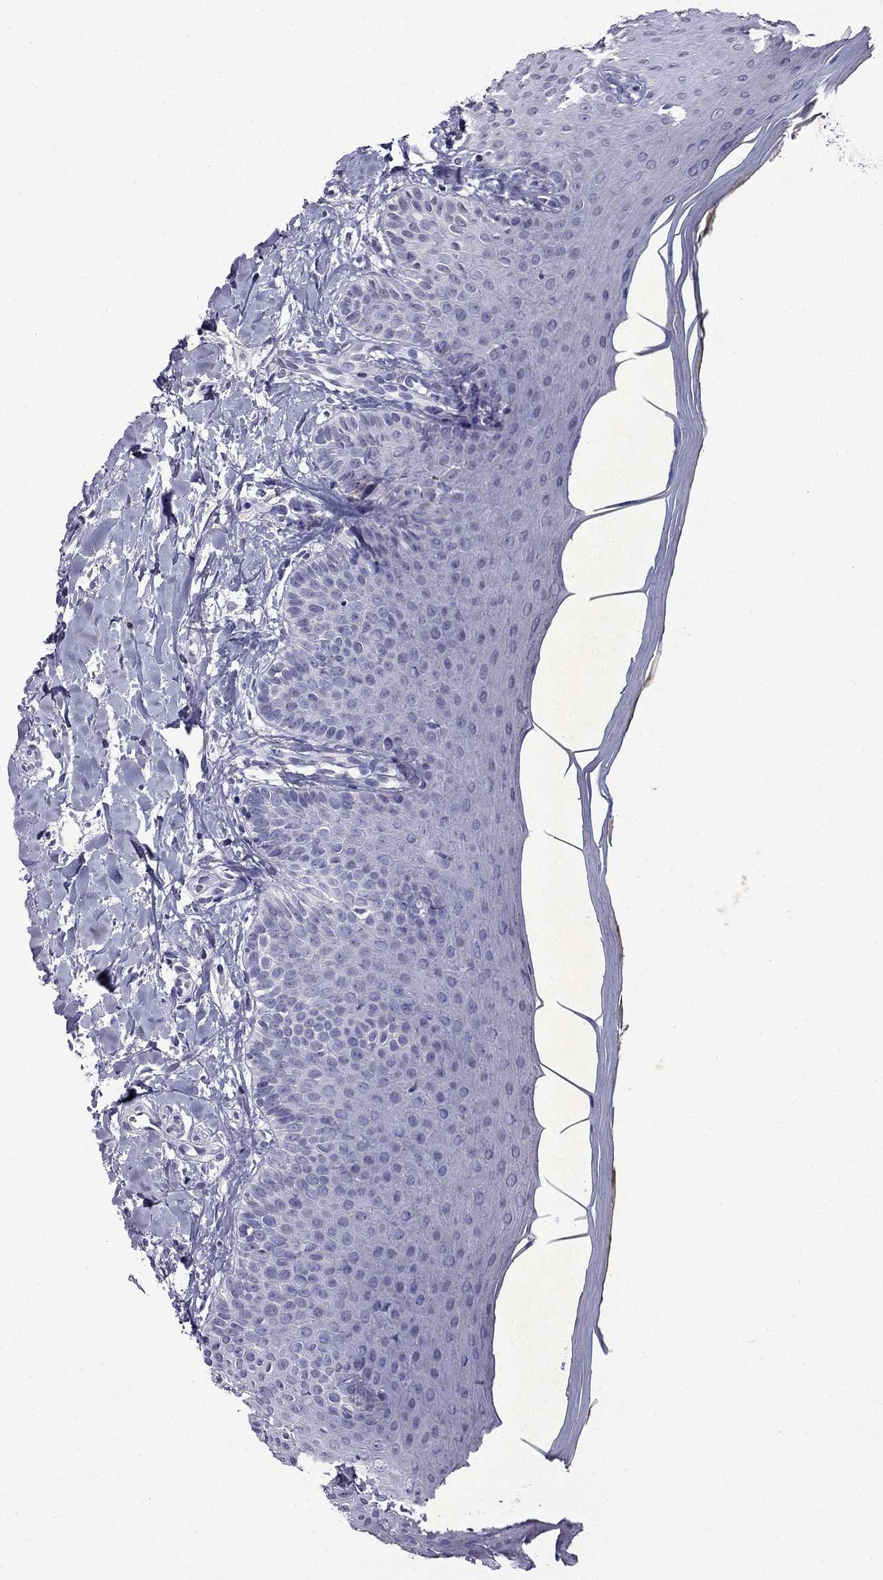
{"staining": {"intensity": "negative", "quantity": "none", "location": "none"}, "tissue": "oral mucosa", "cell_type": "Squamous epithelial cells", "image_type": "normal", "snomed": [{"axis": "morphology", "description": "Normal tissue, NOS"}, {"axis": "topography", "description": "Oral tissue"}], "caption": "This is a histopathology image of immunohistochemistry (IHC) staining of unremarkable oral mucosa, which shows no positivity in squamous epithelial cells.", "gene": "DNAH17", "patient": {"sex": "female", "age": 43}}